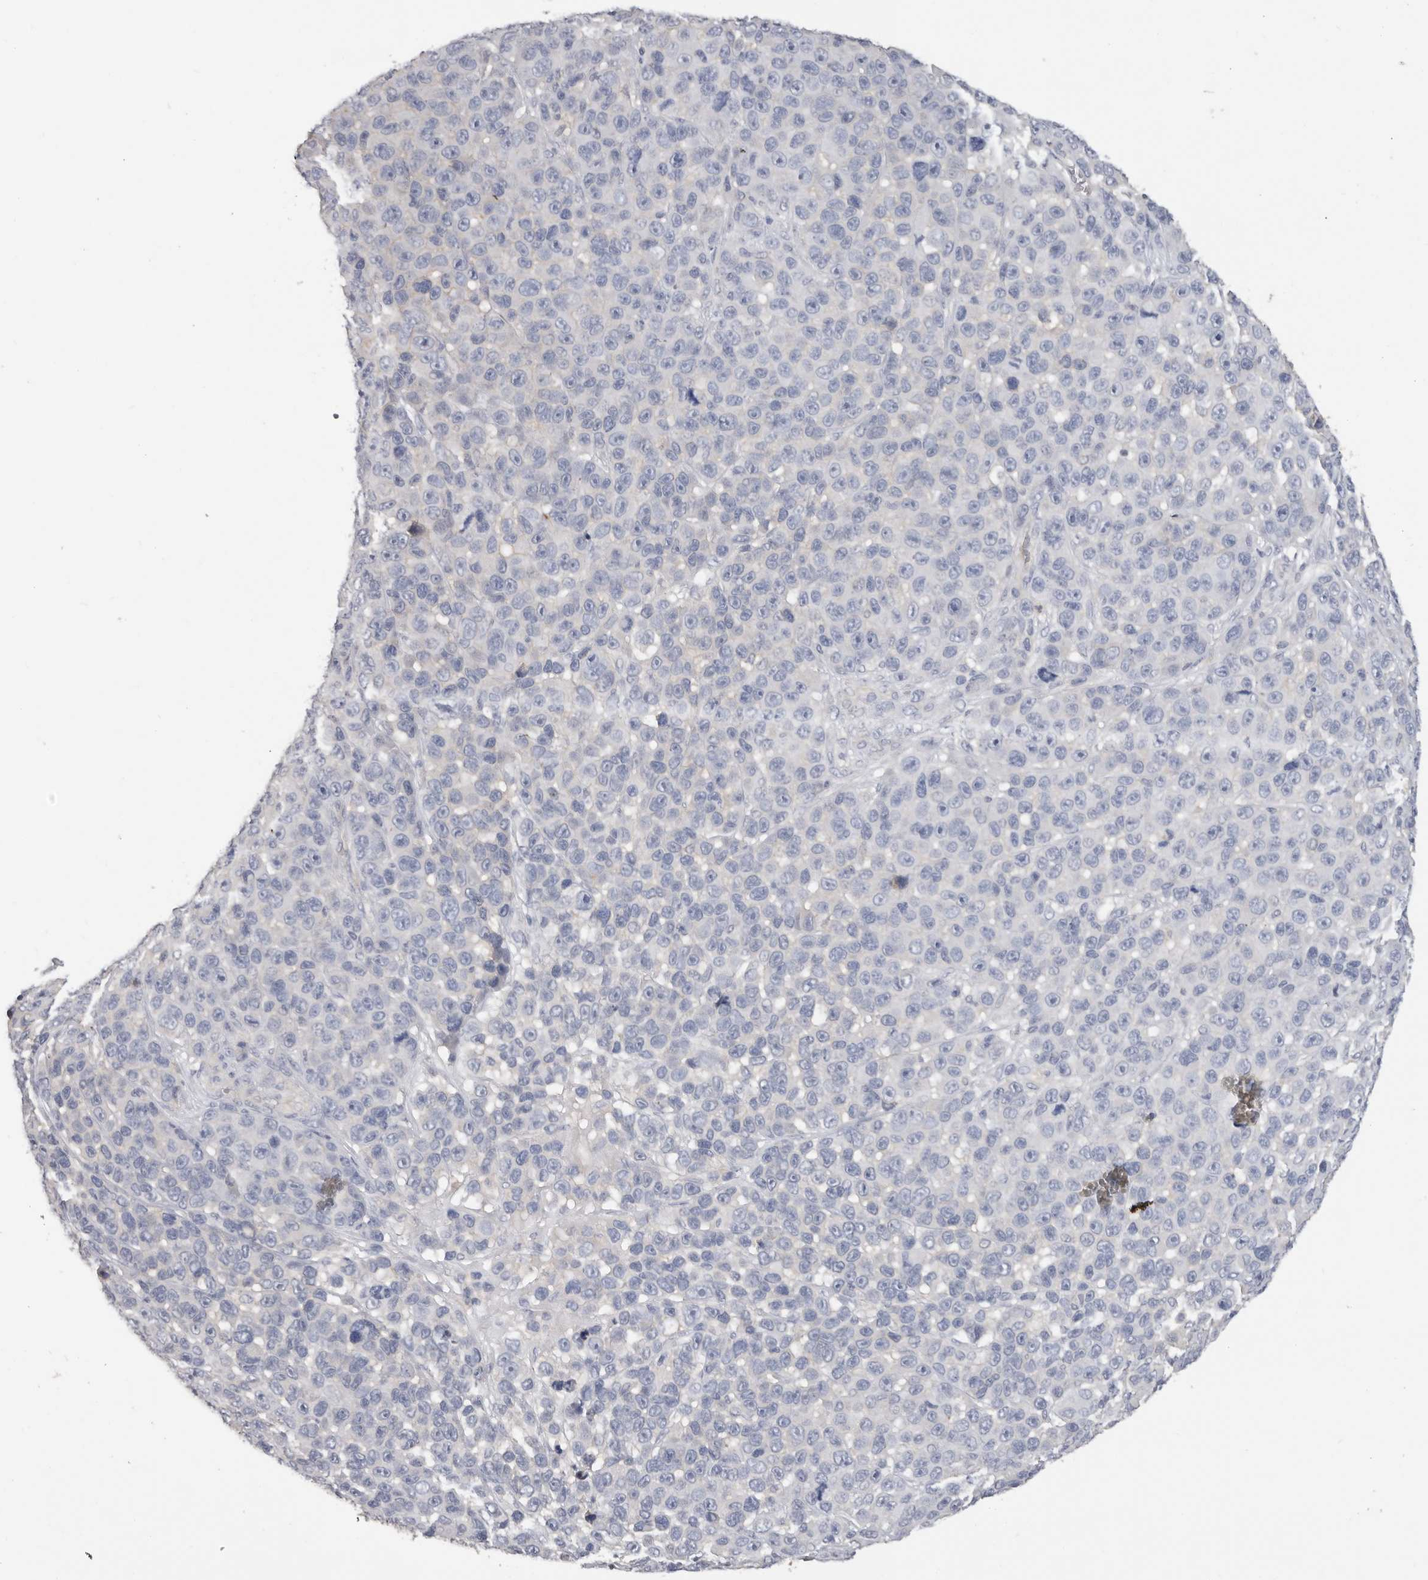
{"staining": {"intensity": "negative", "quantity": "none", "location": "none"}, "tissue": "melanoma", "cell_type": "Tumor cells", "image_type": "cancer", "snomed": [{"axis": "morphology", "description": "Malignant melanoma, NOS"}, {"axis": "topography", "description": "Skin"}], "caption": "Immunohistochemical staining of melanoma shows no significant positivity in tumor cells. (Brightfield microscopy of DAB immunohistochemistry (IHC) at high magnification).", "gene": "WDTC1", "patient": {"sex": "male", "age": 53}}